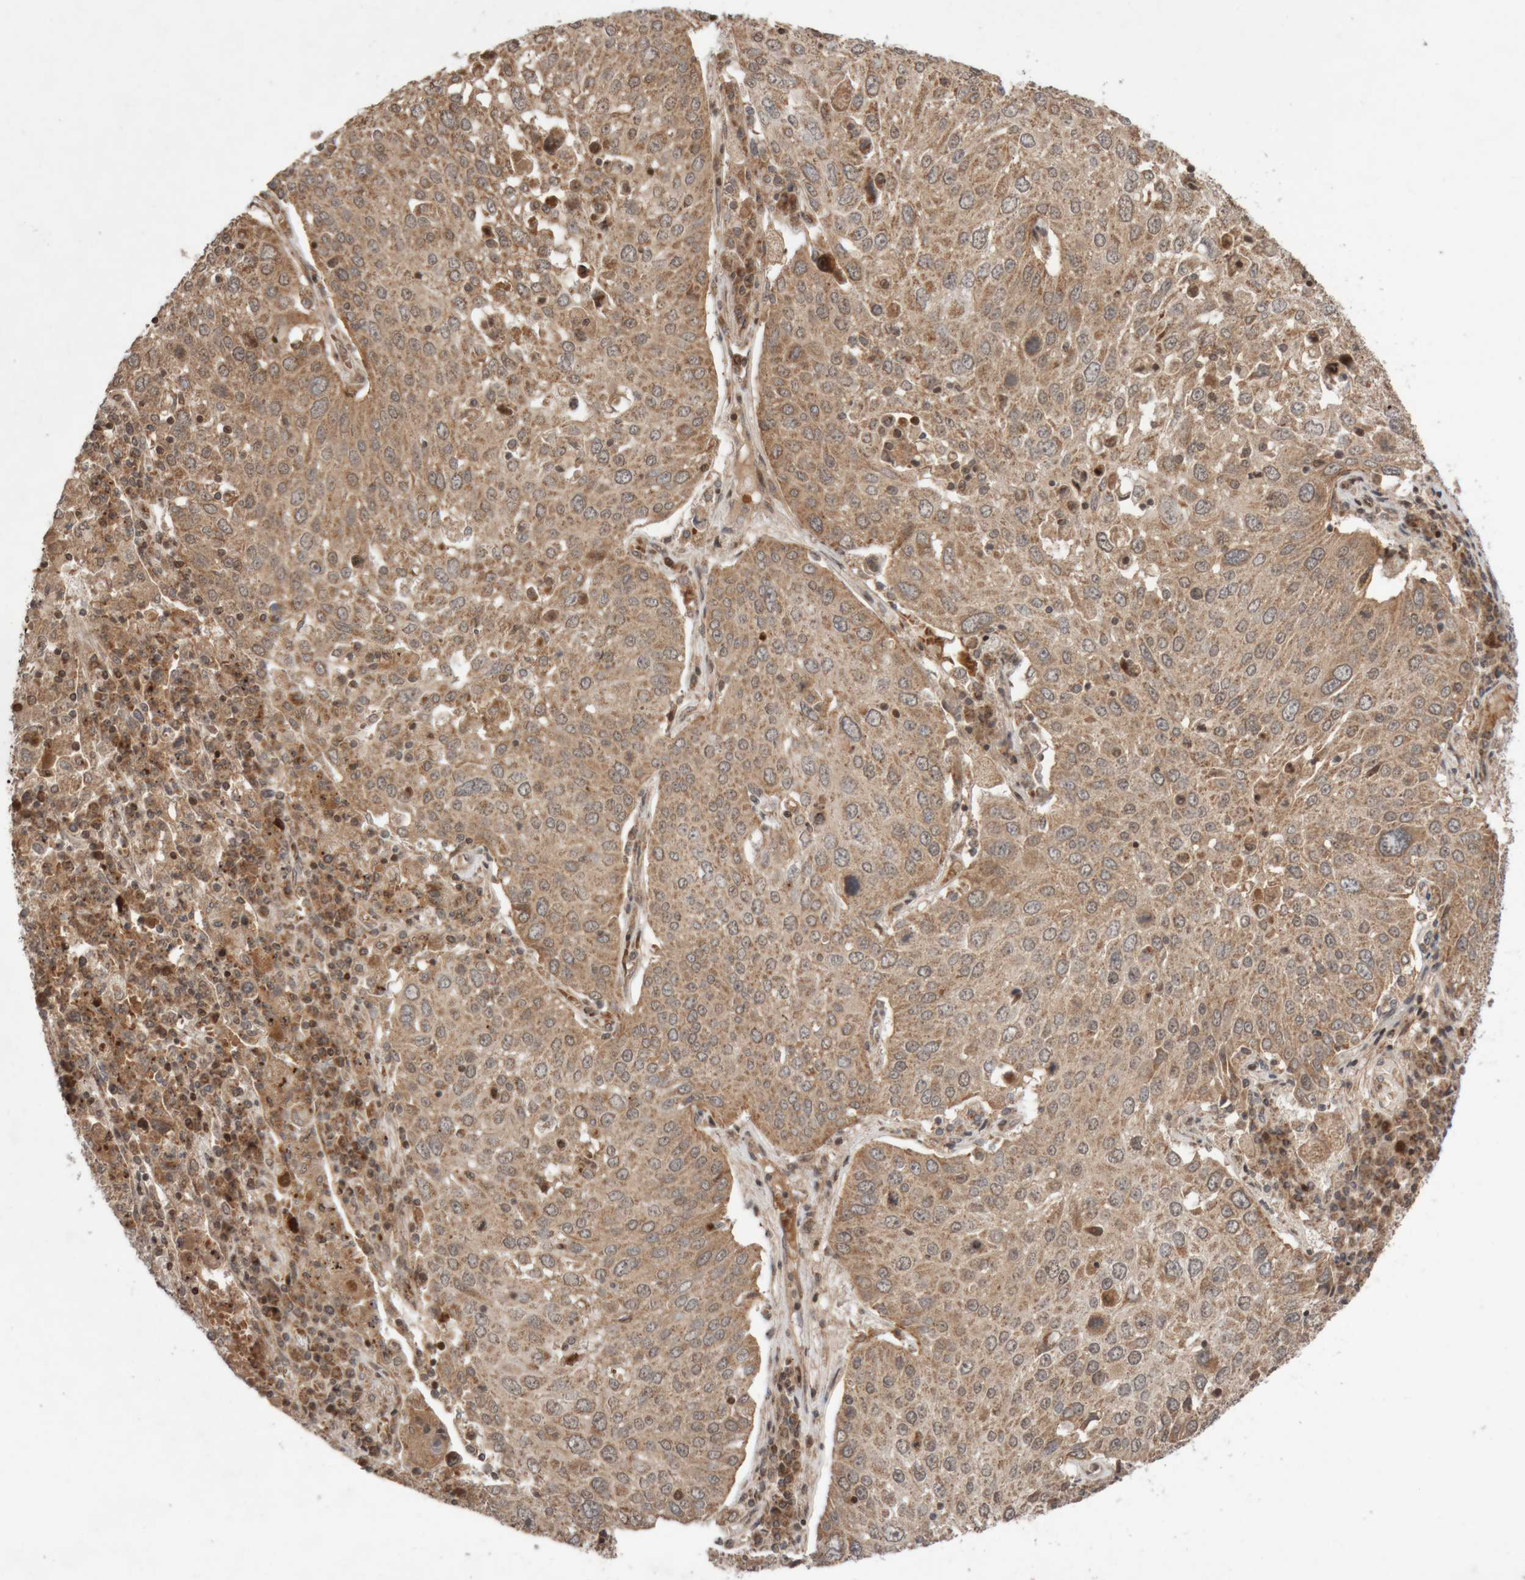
{"staining": {"intensity": "moderate", "quantity": ">75%", "location": "cytoplasmic/membranous"}, "tissue": "lung cancer", "cell_type": "Tumor cells", "image_type": "cancer", "snomed": [{"axis": "morphology", "description": "Squamous cell carcinoma, NOS"}, {"axis": "topography", "description": "Lung"}], "caption": "Squamous cell carcinoma (lung) tissue displays moderate cytoplasmic/membranous expression in approximately >75% of tumor cells, visualized by immunohistochemistry. (IHC, brightfield microscopy, high magnification).", "gene": "KIF21B", "patient": {"sex": "male", "age": 65}}